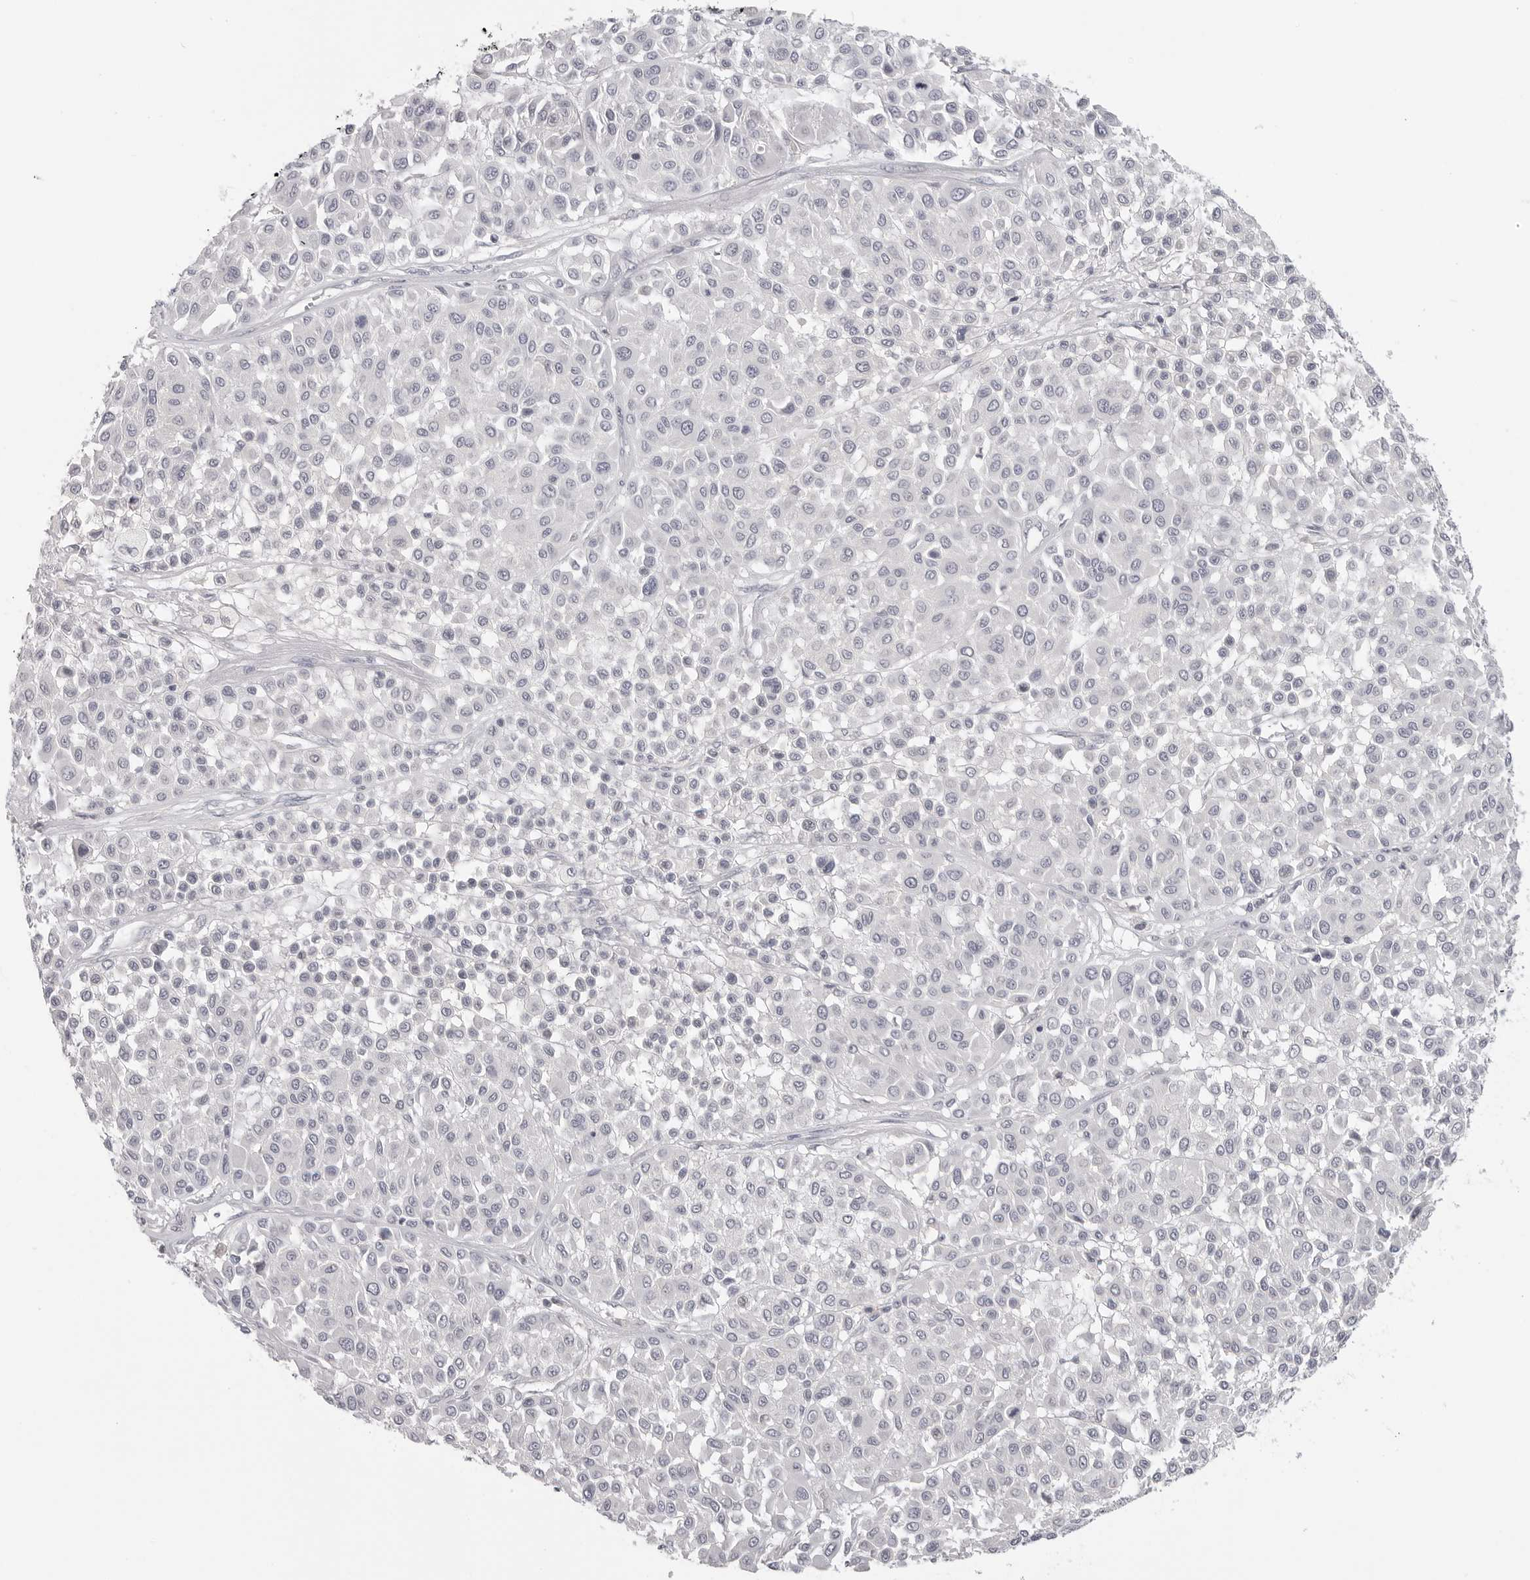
{"staining": {"intensity": "negative", "quantity": "none", "location": "none"}, "tissue": "melanoma", "cell_type": "Tumor cells", "image_type": "cancer", "snomed": [{"axis": "morphology", "description": "Malignant melanoma, Metastatic site"}, {"axis": "topography", "description": "Soft tissue"}], "caption": "A high-resolution photomicrograph shows immunohistochemistry (IHC) staining of malignant melanoma (metastatic site), which shows no significant expression in tumor cells. (DAB IHC with hematoxylin counter stain).", "gene": "HMGCS2", "patient": {"sex": "male", "age": 41}}